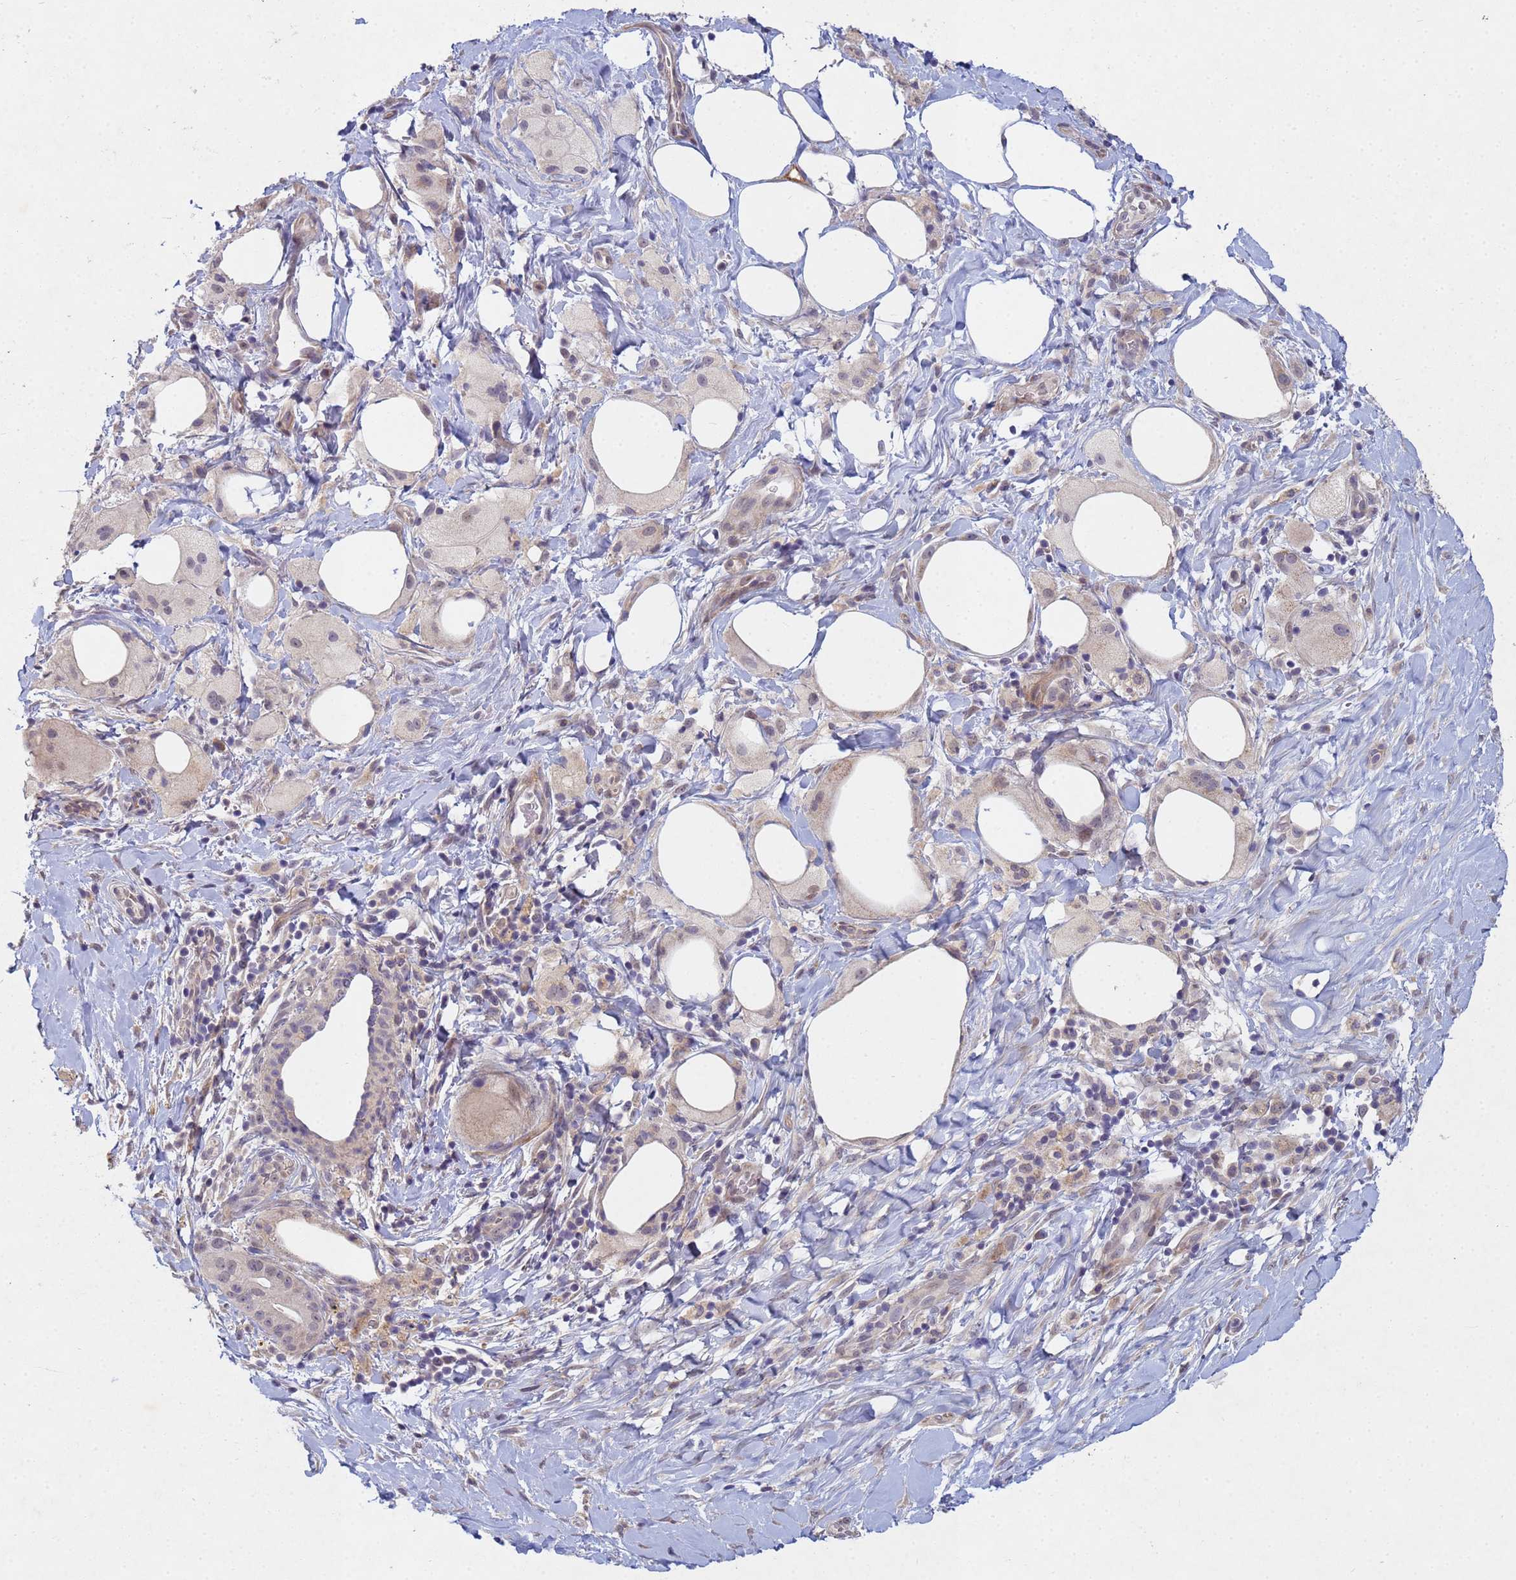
{"staining": {"intensity": "negative", "quantity": "none", "location": "none"}, "tissue": "pancreatic cancer", "cell_type": "Tumor cells", "image_type": "cancer", "snomed": [{"axis": "morphology", "description": "Adenocarcinoma, NOS"}, {"axis": "topography", "description": "Pancreas"}], "caption": "Tumor cells are negative for brown protein staining in pancreatic cancer. Brightfield microscopy of immunohistochemistry stained with DAB (3,3'-diaminobenzidine) (brown) and hematoxylin (blue), captured at high magnification.", "gene": "TNPO2", "patient": {"sex": "male", "age": 58}}